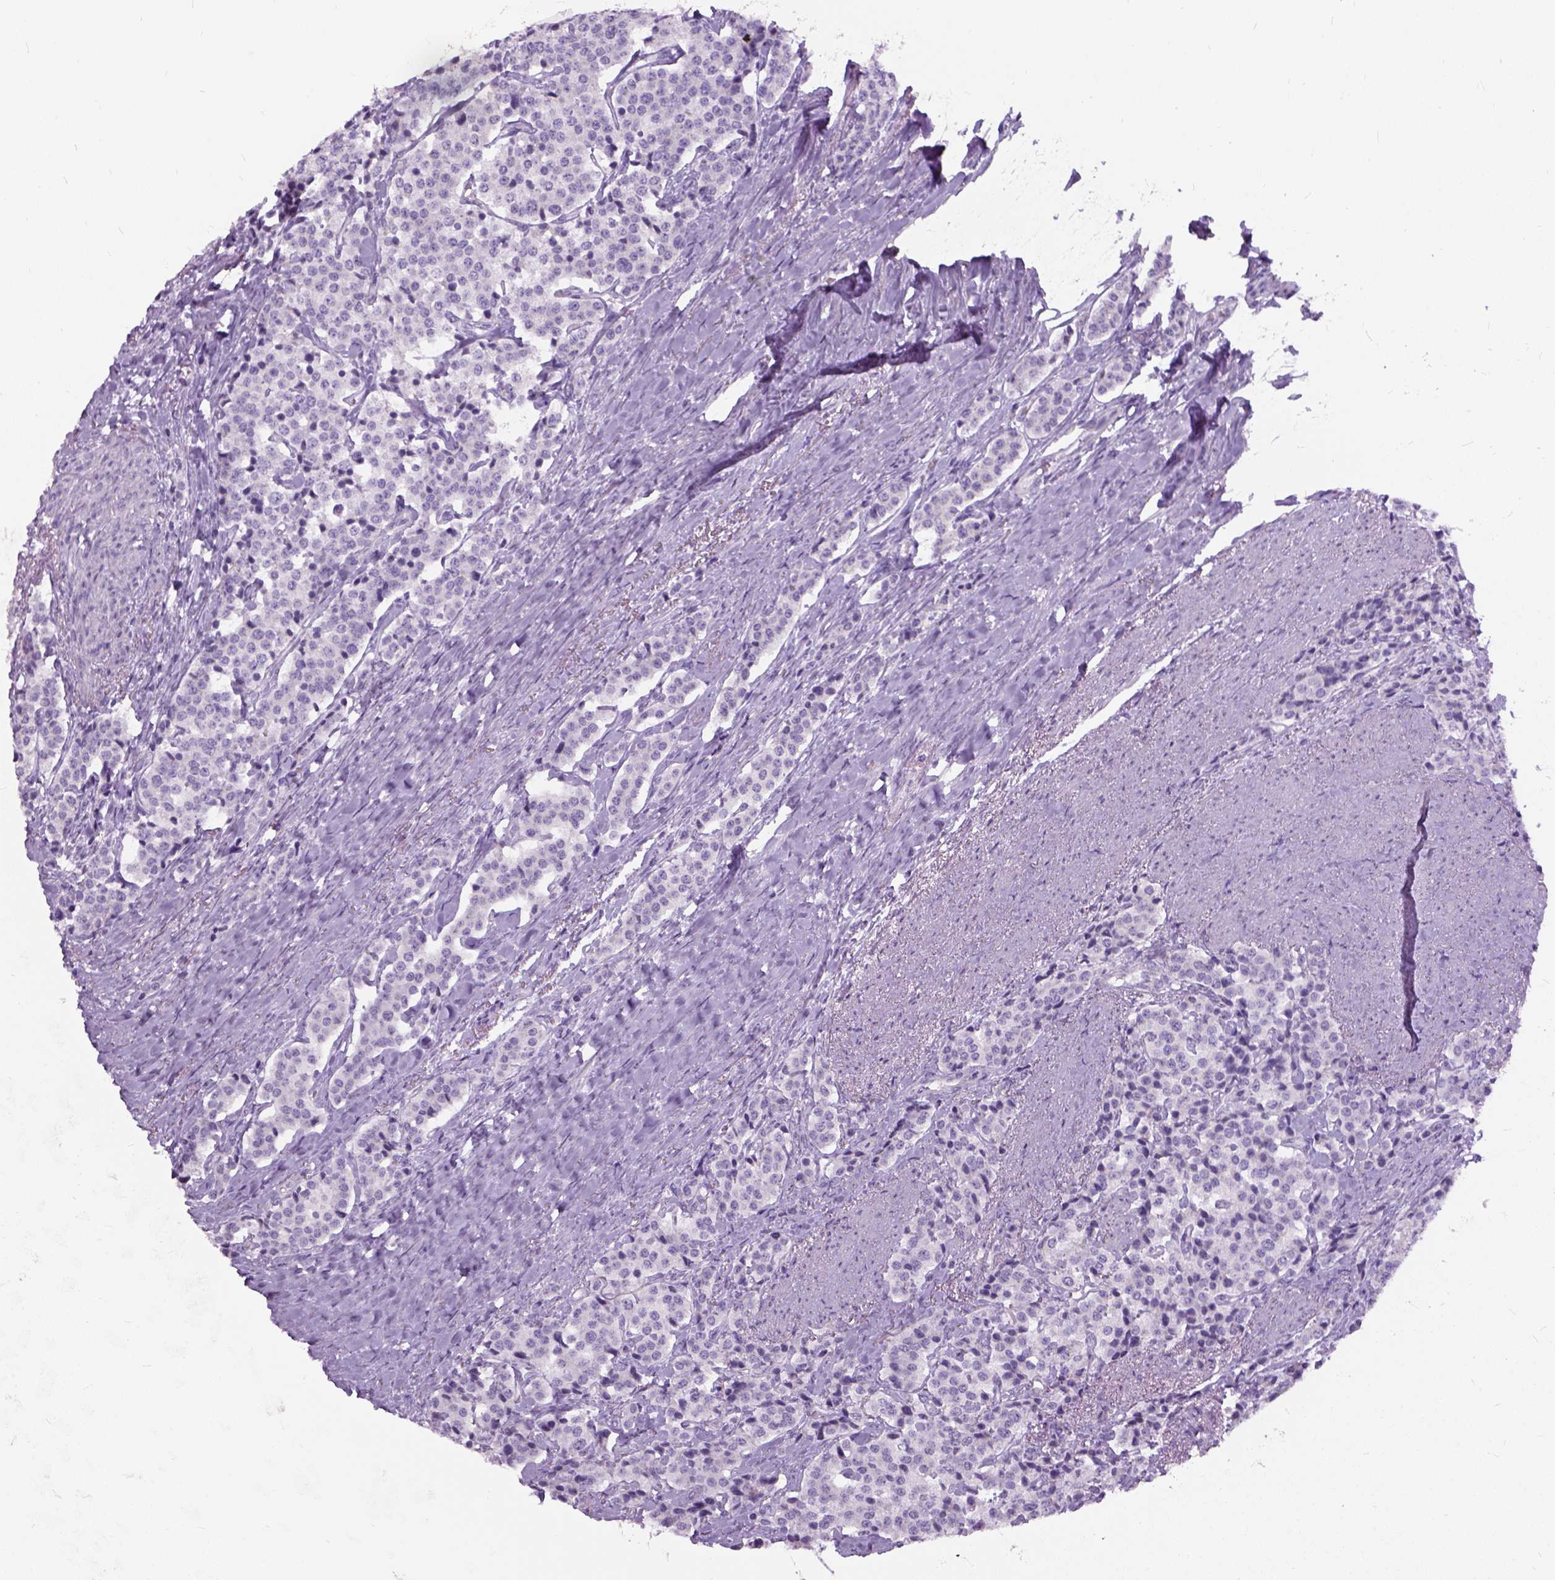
{"staining": {"intensity": "negative", "quantity": "none", "location": "none"}, "tissue": "carcinoid", "cell_type": "Tumor cells", "image_type": "cancer", "snomed": [{"axis": "morphology", "description": "Carcinoid, malignant, NOS"}, {"axis": "topography", "description": "Small intestine"}], "caption": "High magnification brightfield microscopy of carcinoid stained with DAB (3,3'-diaminobenzidine) (brown) and counterstained with hematoxylin (blue): tumor cells show no significant positivity.", "gene": "AXDND1", "patient": {"sex": "female", "age": 58}}